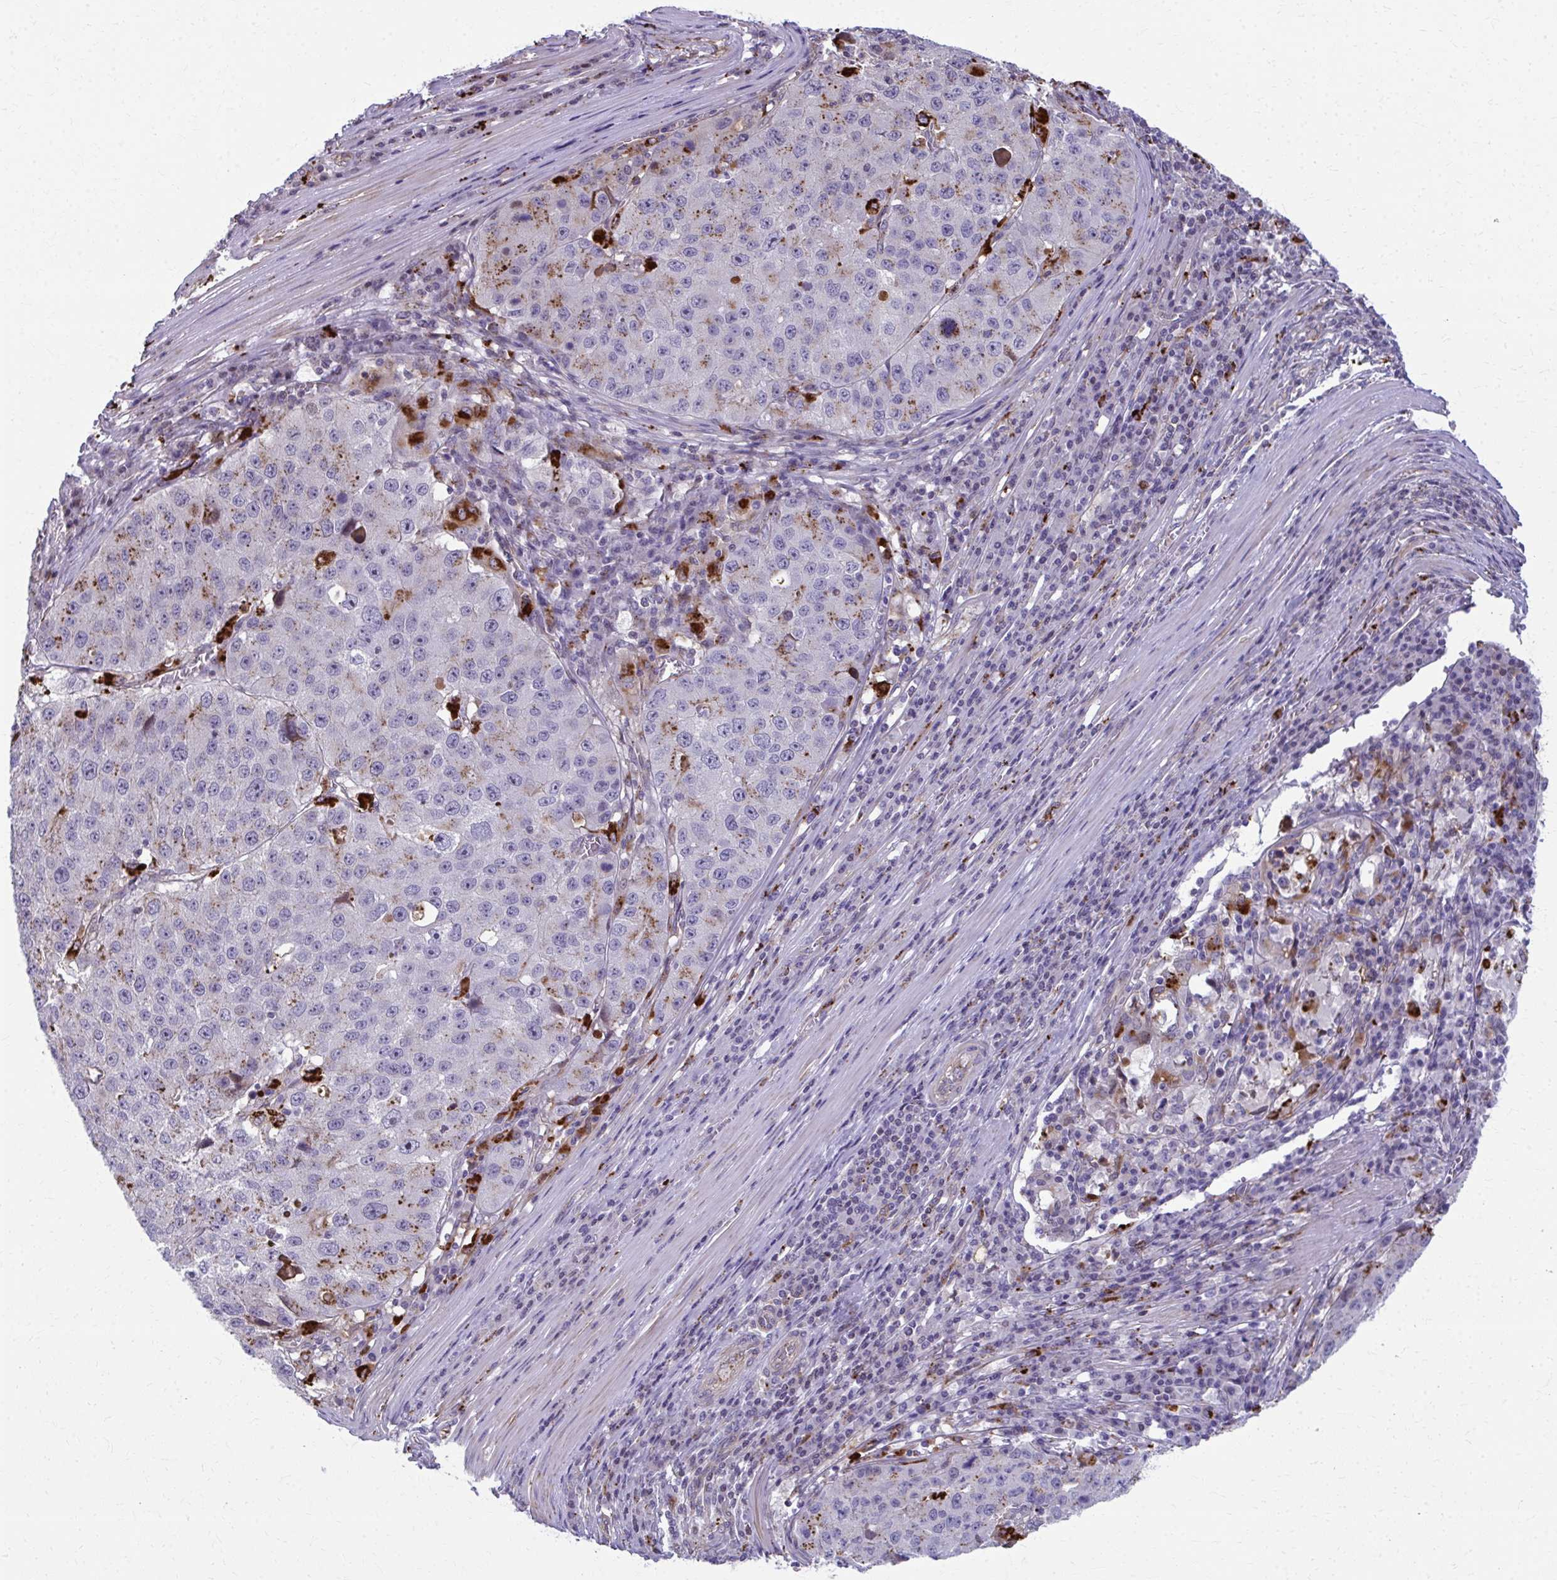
{"staining": {"intensity": "moderate", "quantity": "25%-75%", "location": "cytoplasmic/membranous"}, "tissue": "stomach cancer", "cell_type": "Tumor cells", "image_type": "cancer", "snomed": [{"axis": "morphology", "description": "Adenocarcinoma, NOS"}, {"axis": "topography", "description": "Stomach"}], "caption": "Adenocarcinoma (stomach) tissue reveals moderate cytoplasmic/membranous positivity in approximately 25%-75% of tumor cells, visualized by immunohistochemistry.", "gene": "LRRC4B", "patient": {"sex": "male", "age": 71}}